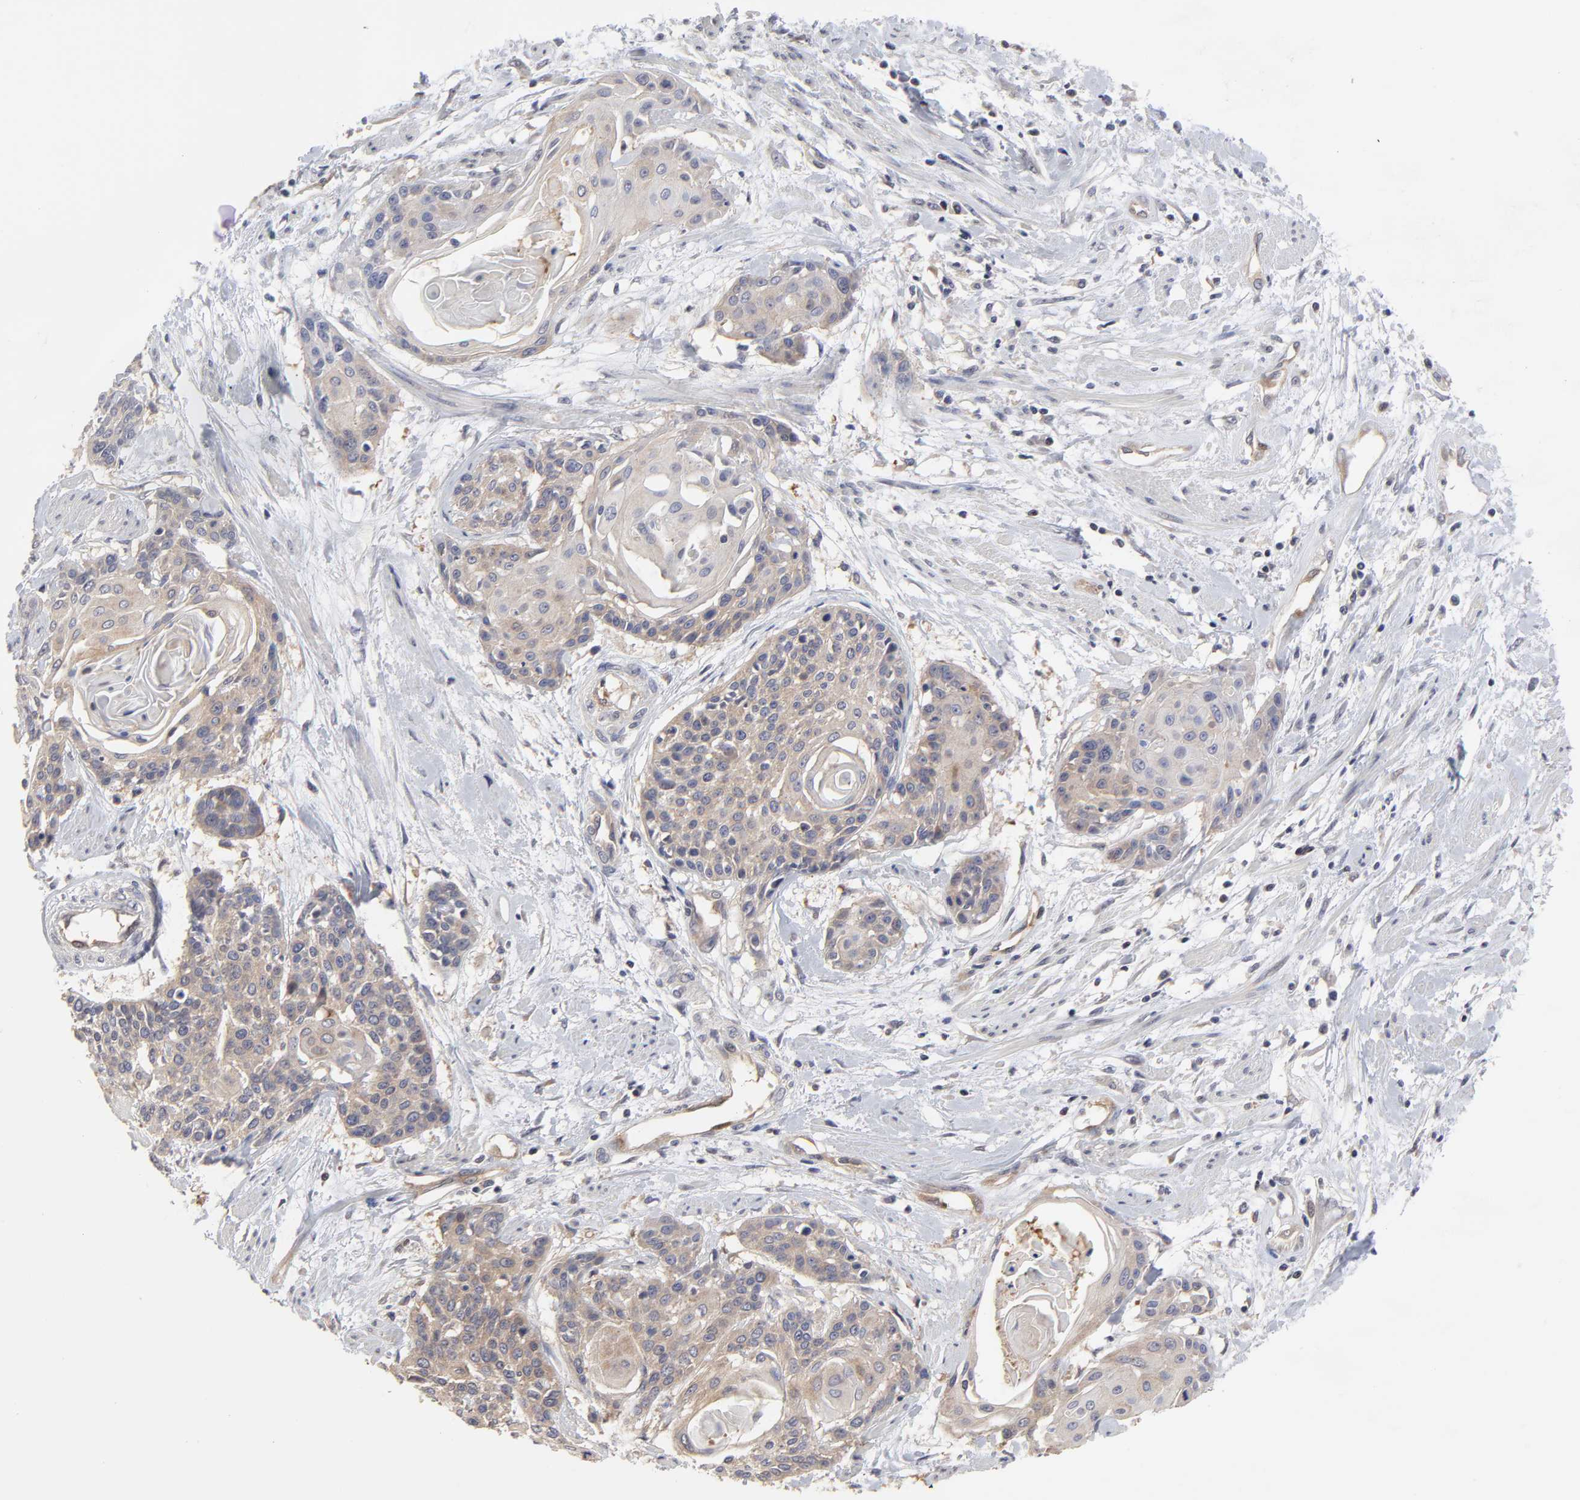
{"staining": {"intensity": "weak", "quantity": ">75%", "location": "cytoplasmic/membranous"}, "tissue": "cervical cancer", "cell_type": "Tumor cells", "image_type": "cancer", "snomed": [{"axis": "morphology", "description": "Squamous cell carcinoma, NOS"}, {"axis": "topography", "description": "Cervix"}], "caption": "Immunohistochemistry (IHC) photomicrograph of neoplastic tissue: cervical cancer stained using IHC reveals low levels of weak protein expression localized specifically in the cytoplasmic/membranous of tumor cells, appearing as a cytoplasmic/membranous brown color.", "gene": "ZNF157", "patient": {"sex": "female", "age": 57}}